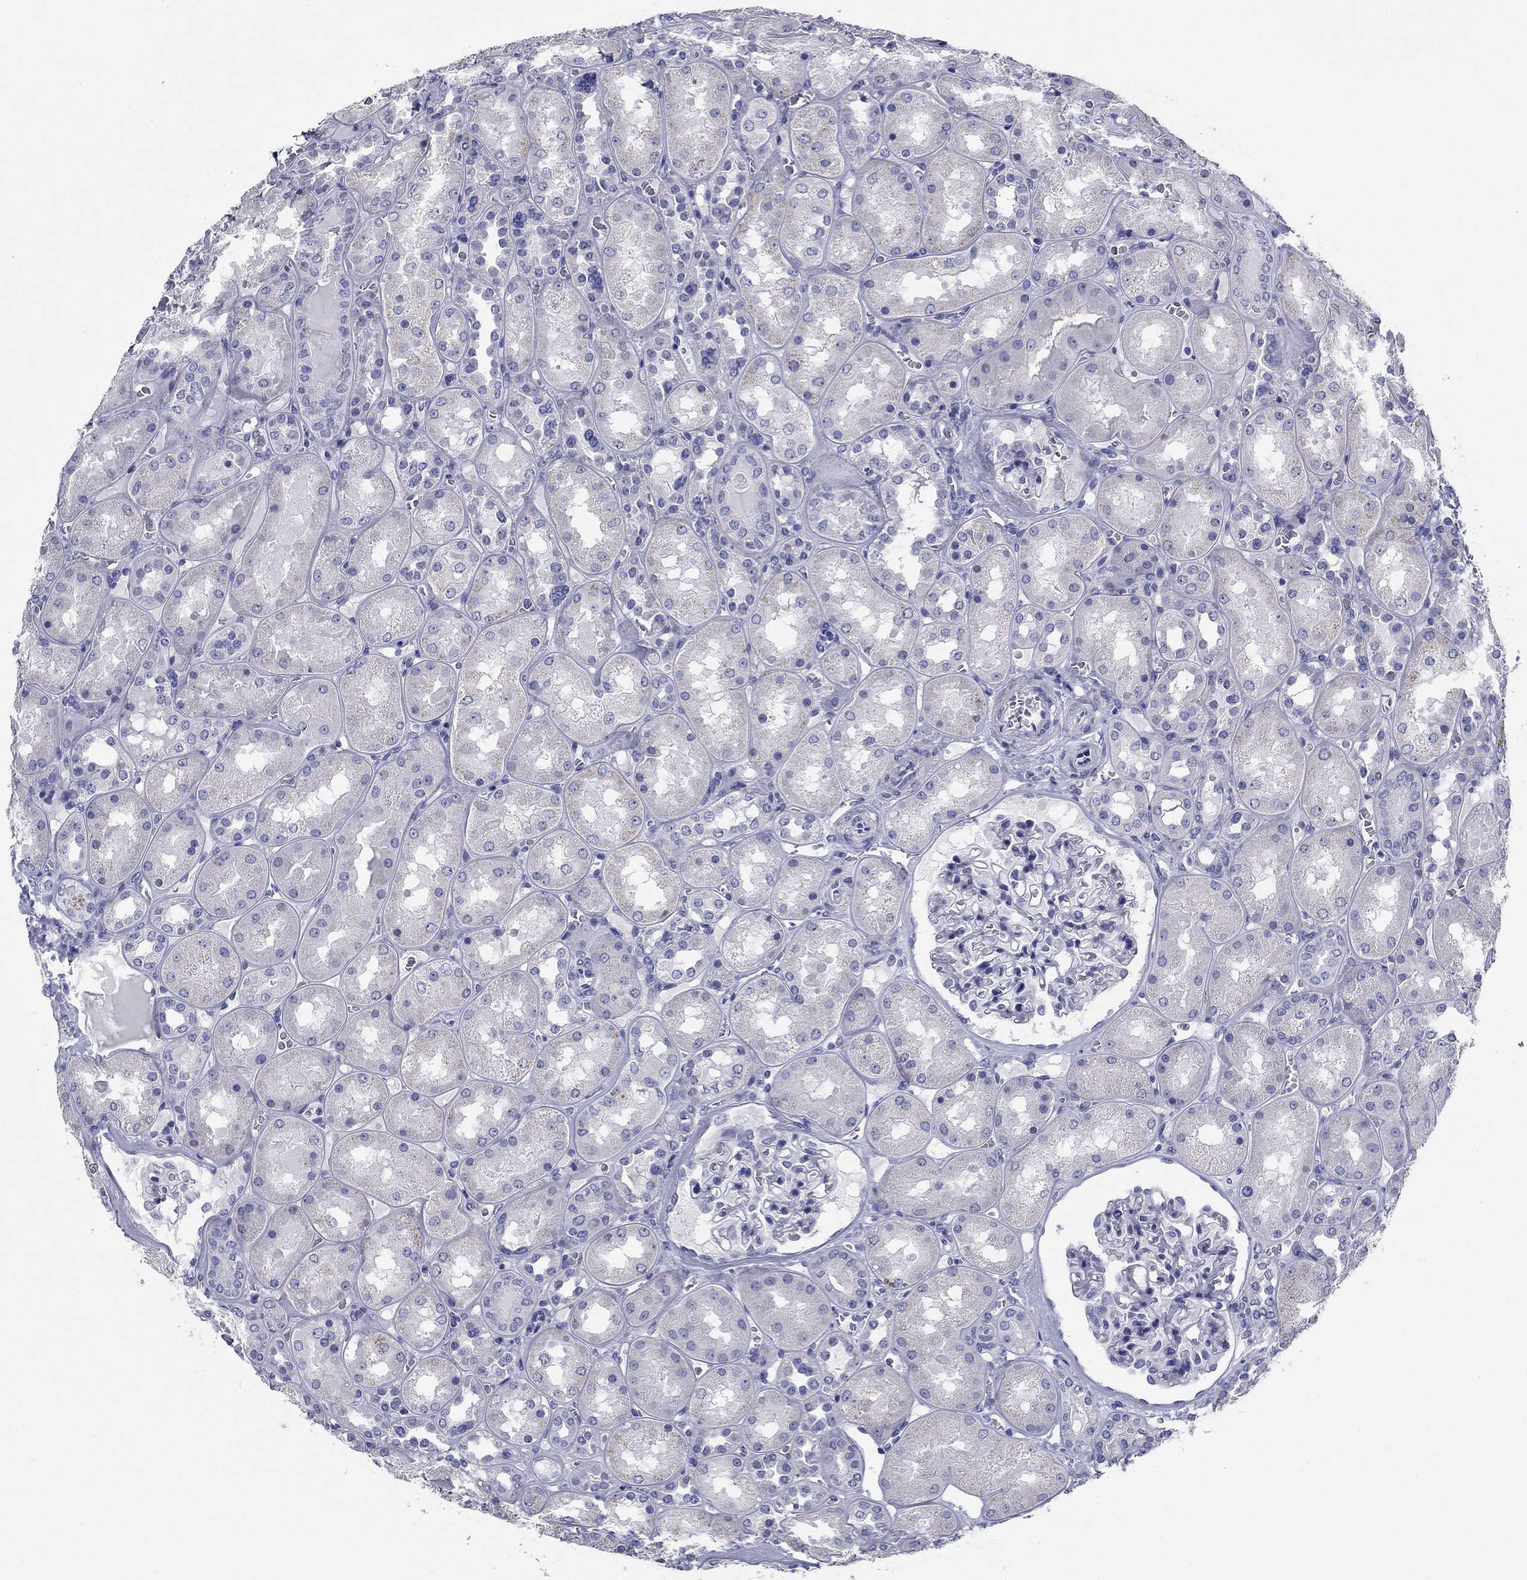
{"staining": {"intensity": "negative", "quantity": "none", "location": "none"}, "tissue": "kidney", "cell_type": "Cells in glomeruli", "image_type": "normal", "snomed": [{"axis": "morphology", "description": "Normal tissue, NOS"}, {"axis": "topography", "description": "Kidney"}], "caption": "High power microscopy histopathology image of an IHC image of benign kidney, revealing no significant staining in cells in glomeruli. The staining is performed using DAB brown chromogen with nuclei counter-stained in using hematoxylin.", "gene": "PRKCG", "patient": {"sex": "male", "age": 73}}